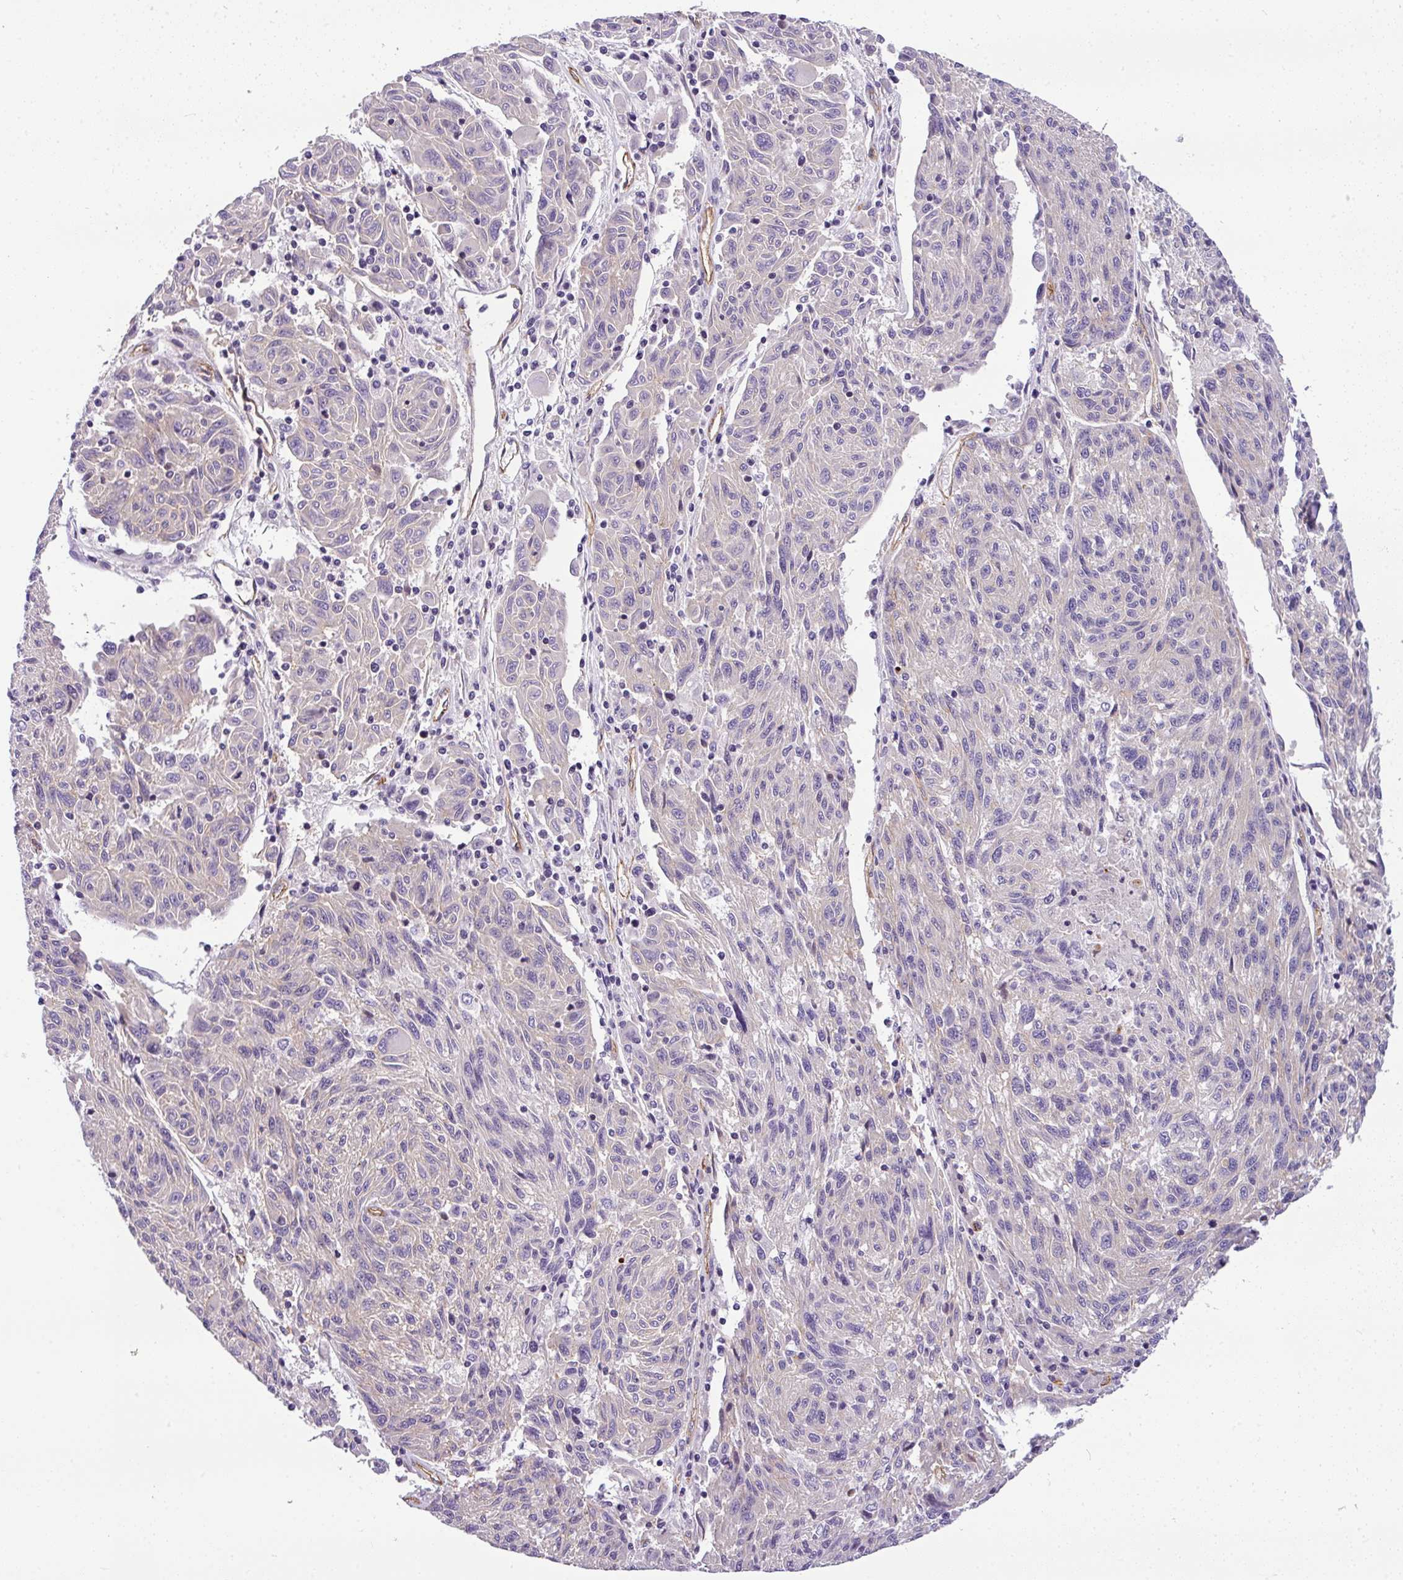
{"staining": {"intensity": "negative", "quantity": "none", "location": "none"}, "tissue": "melanoma", "cell_type": "Tumor cells", "image_type": "cancer", "snomed": [{"axis": "morphology", "description": "Malignant melanoma, NOS"}, {"axis": "topography", "description": "Skin"}], "caption": "This is a image of IHC staining of malignant melanoma, which shows no positivity in tumor cells. (Stains: DAB (3,3'-diaminobenzidine) IHC with hematoxylin counter stain, Microscopy: brightfield microscopy at high magnification).", "gene": "OR11H4", "patient": {"sex": "male", "age": 53}}